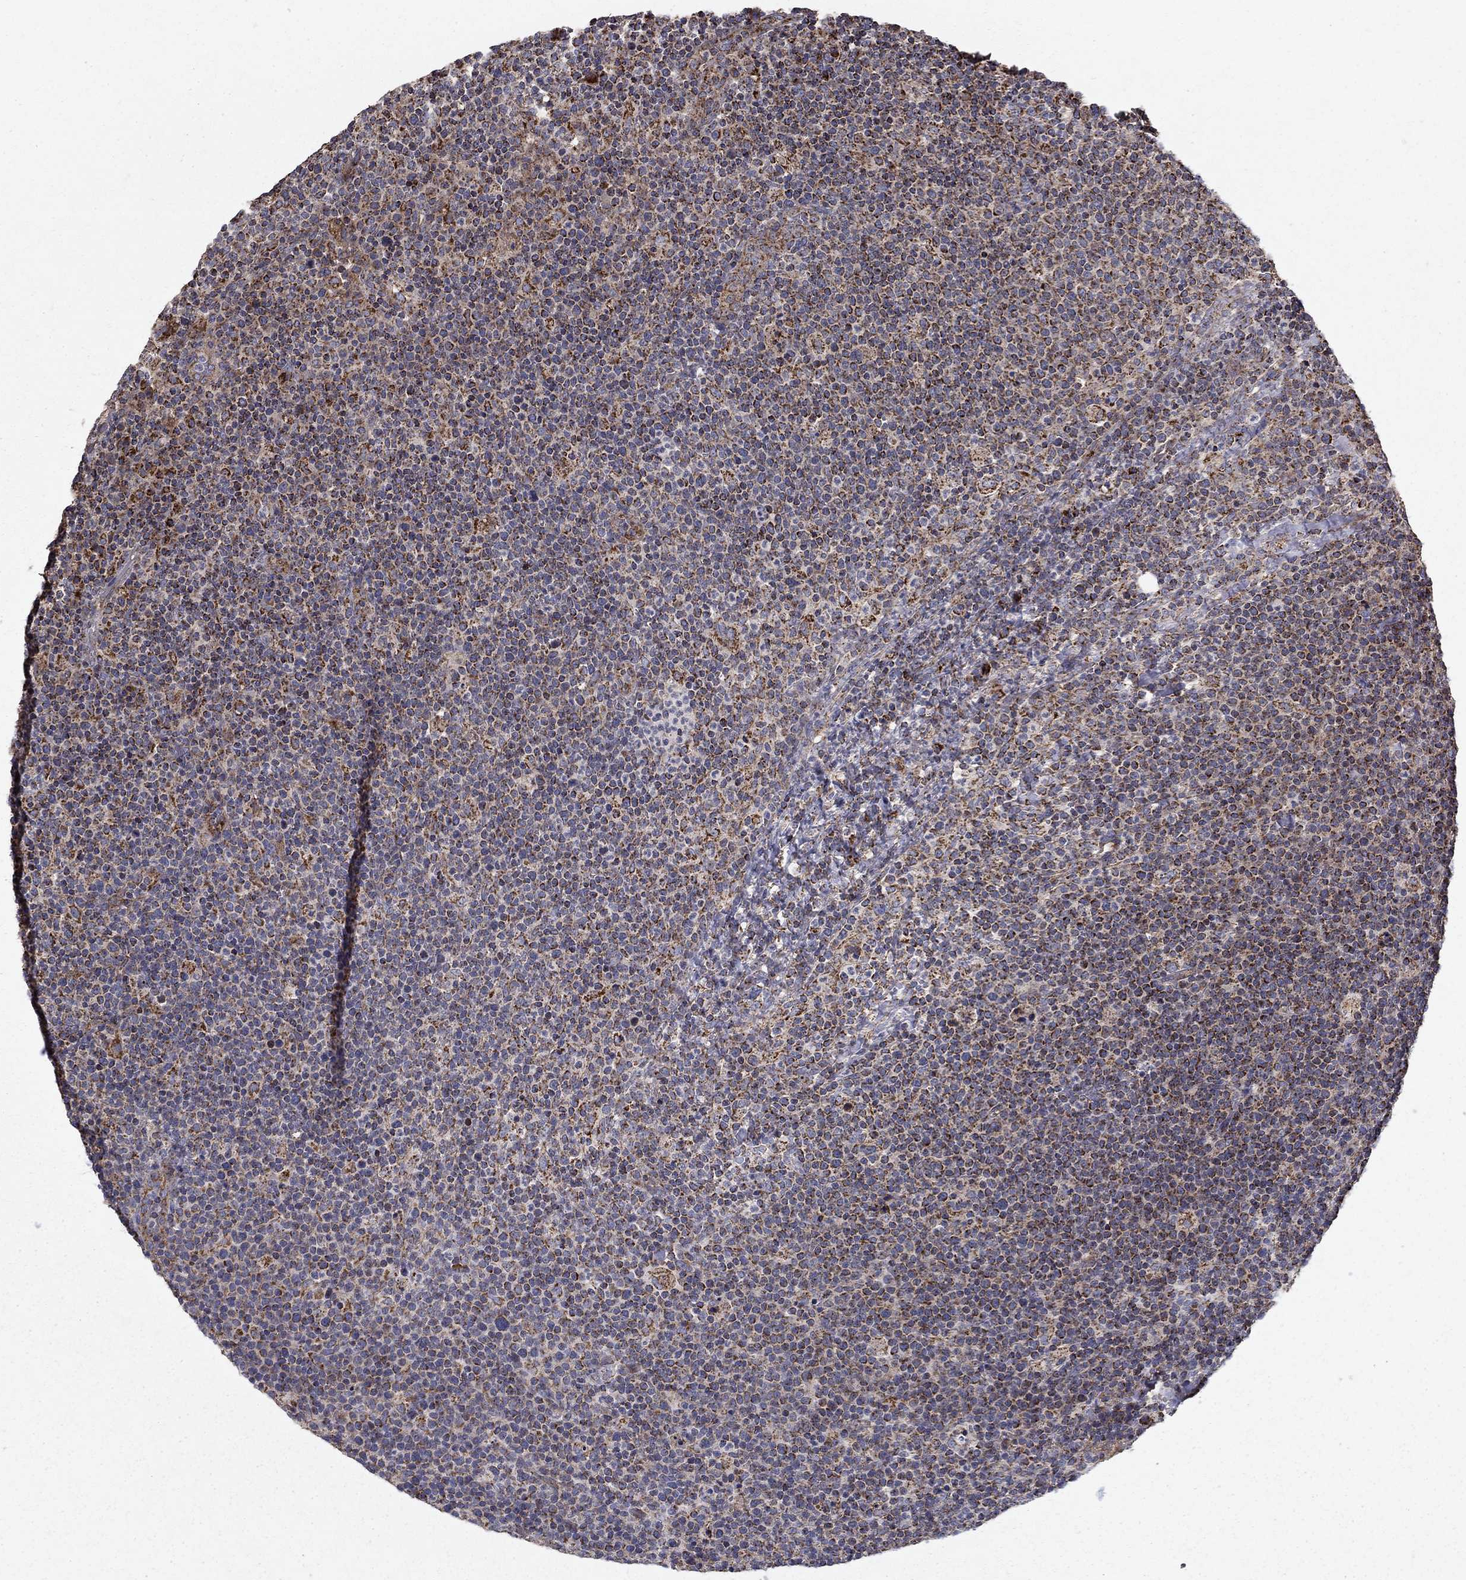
{"staining": {"intensity": "strong", "quantity": "<25%", "location": "cytoplasmic/membranous"}, "tissue": "lymphoma", "cell_type": "Tumor cells", "image_type": "cancer", "snomed": [{"axis": "morphology", "description": "Malignant lymphoma, non-Hodgkin's type, High grade"}, {"axis": "topography", "description": "Lymph node"}], "caption": "Immunohistochemical staining of human lymphoma shows strong cytoplasmic/membranous protein staining in about <25% of tumor cells. Immunohistochemistry stains the protein of interest in brown and the nuclei are stained blue.", "gene": "NDUFS8", "patient": {"sex": "male", "age": 61}}